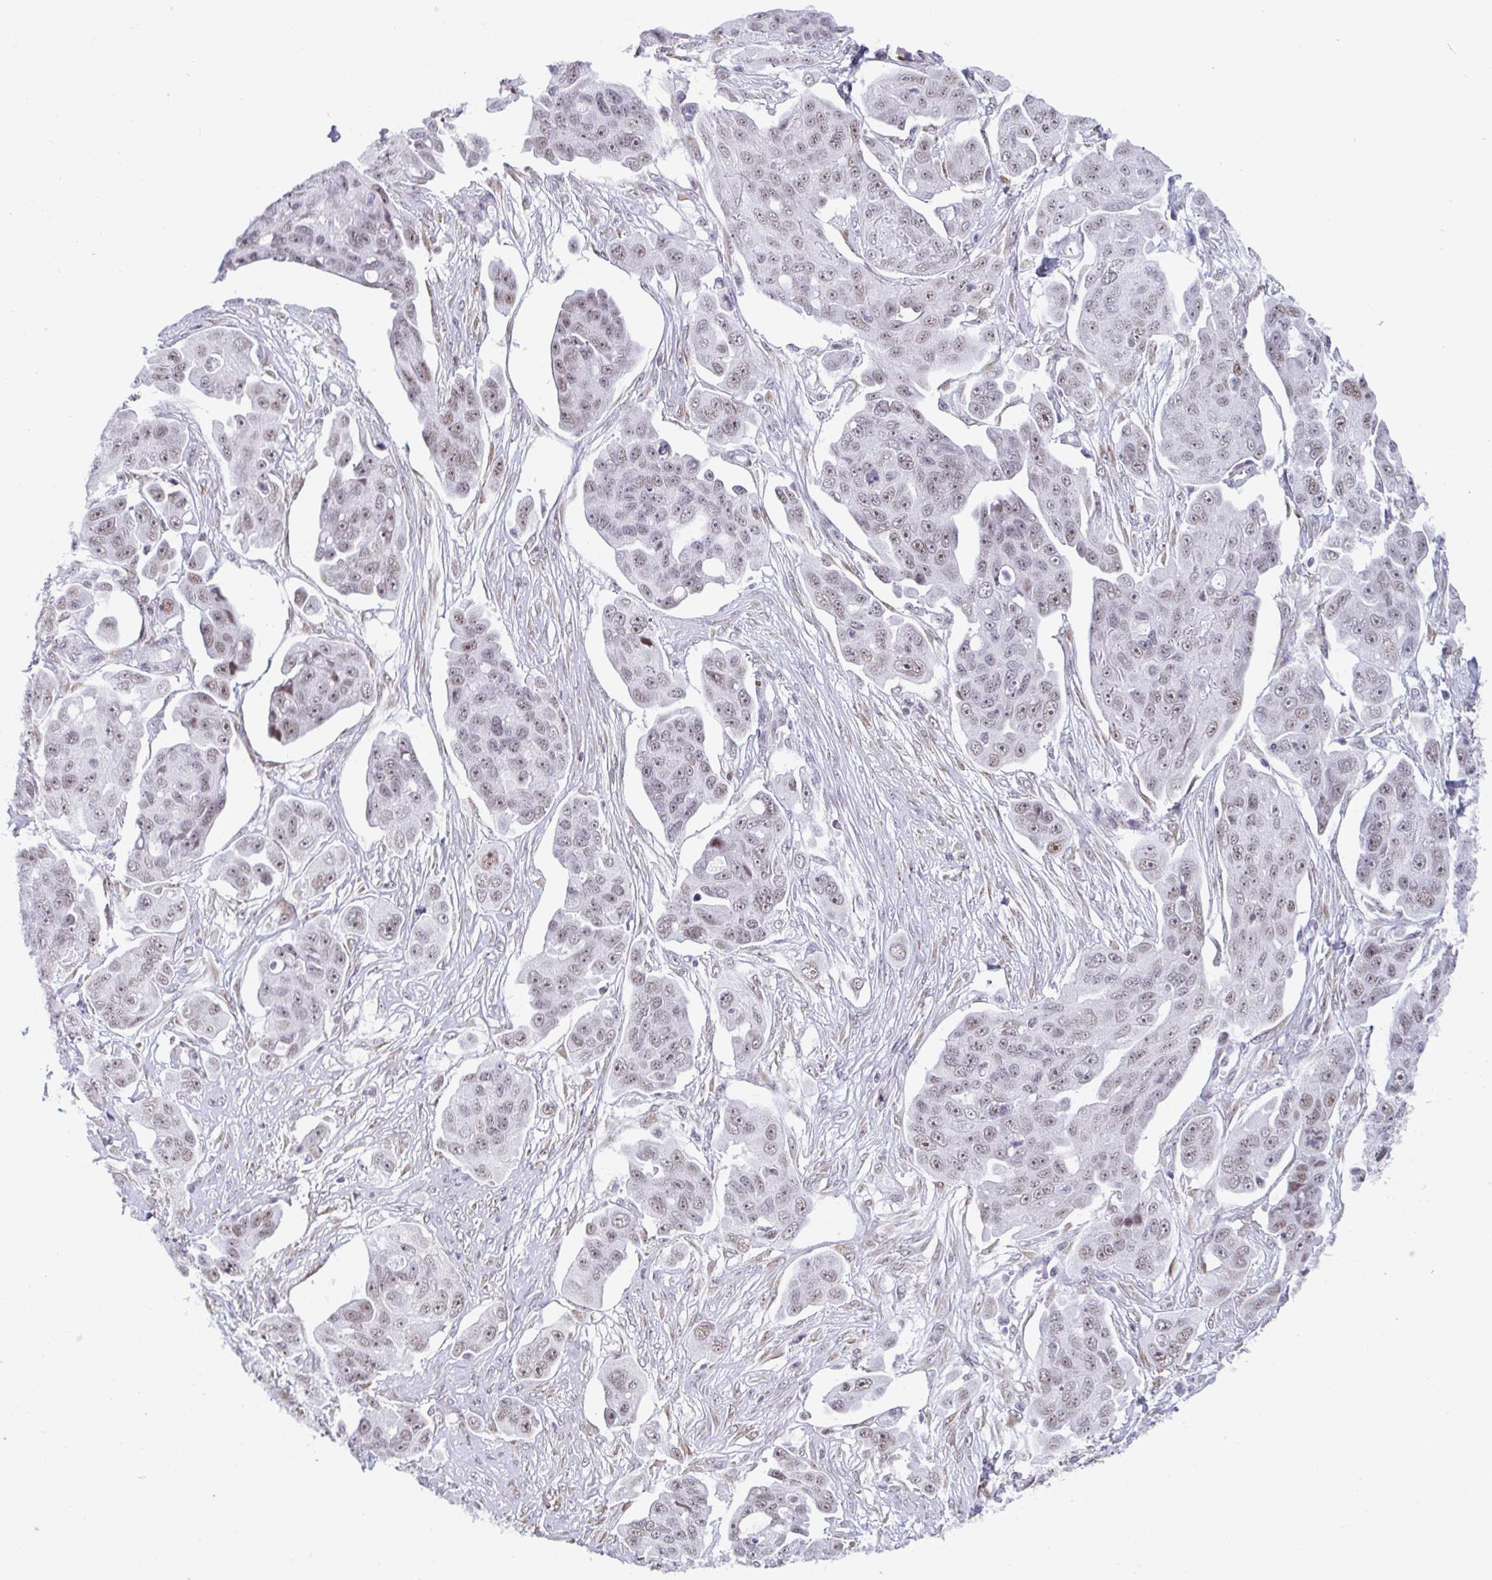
{"staining": {"intensity": "weak", "quantity": ">75%", "location": "nuclear"}, "tissue": "ovarian cancer", "cell_type": "Tumor cells", "image_type": "cancer", "snomed": [{"axis": "morphology", "description": "Carcinoma, endometroid"}, {"axis": "topography", "description": "Ovary"}], "caption": "Ovarian cancer was stained to show a protein in brown. There is low levels of weak nuclear positivity in about >75% of tumor cells. The staining is performed using DAB (3,3'-diaminobenzidine) brown chromogen to label protein expression. The nuclei are counter-stained blue using hematoxylin.", "gene": "WDR72", "patient": {"sex": "female", "age": 70}}